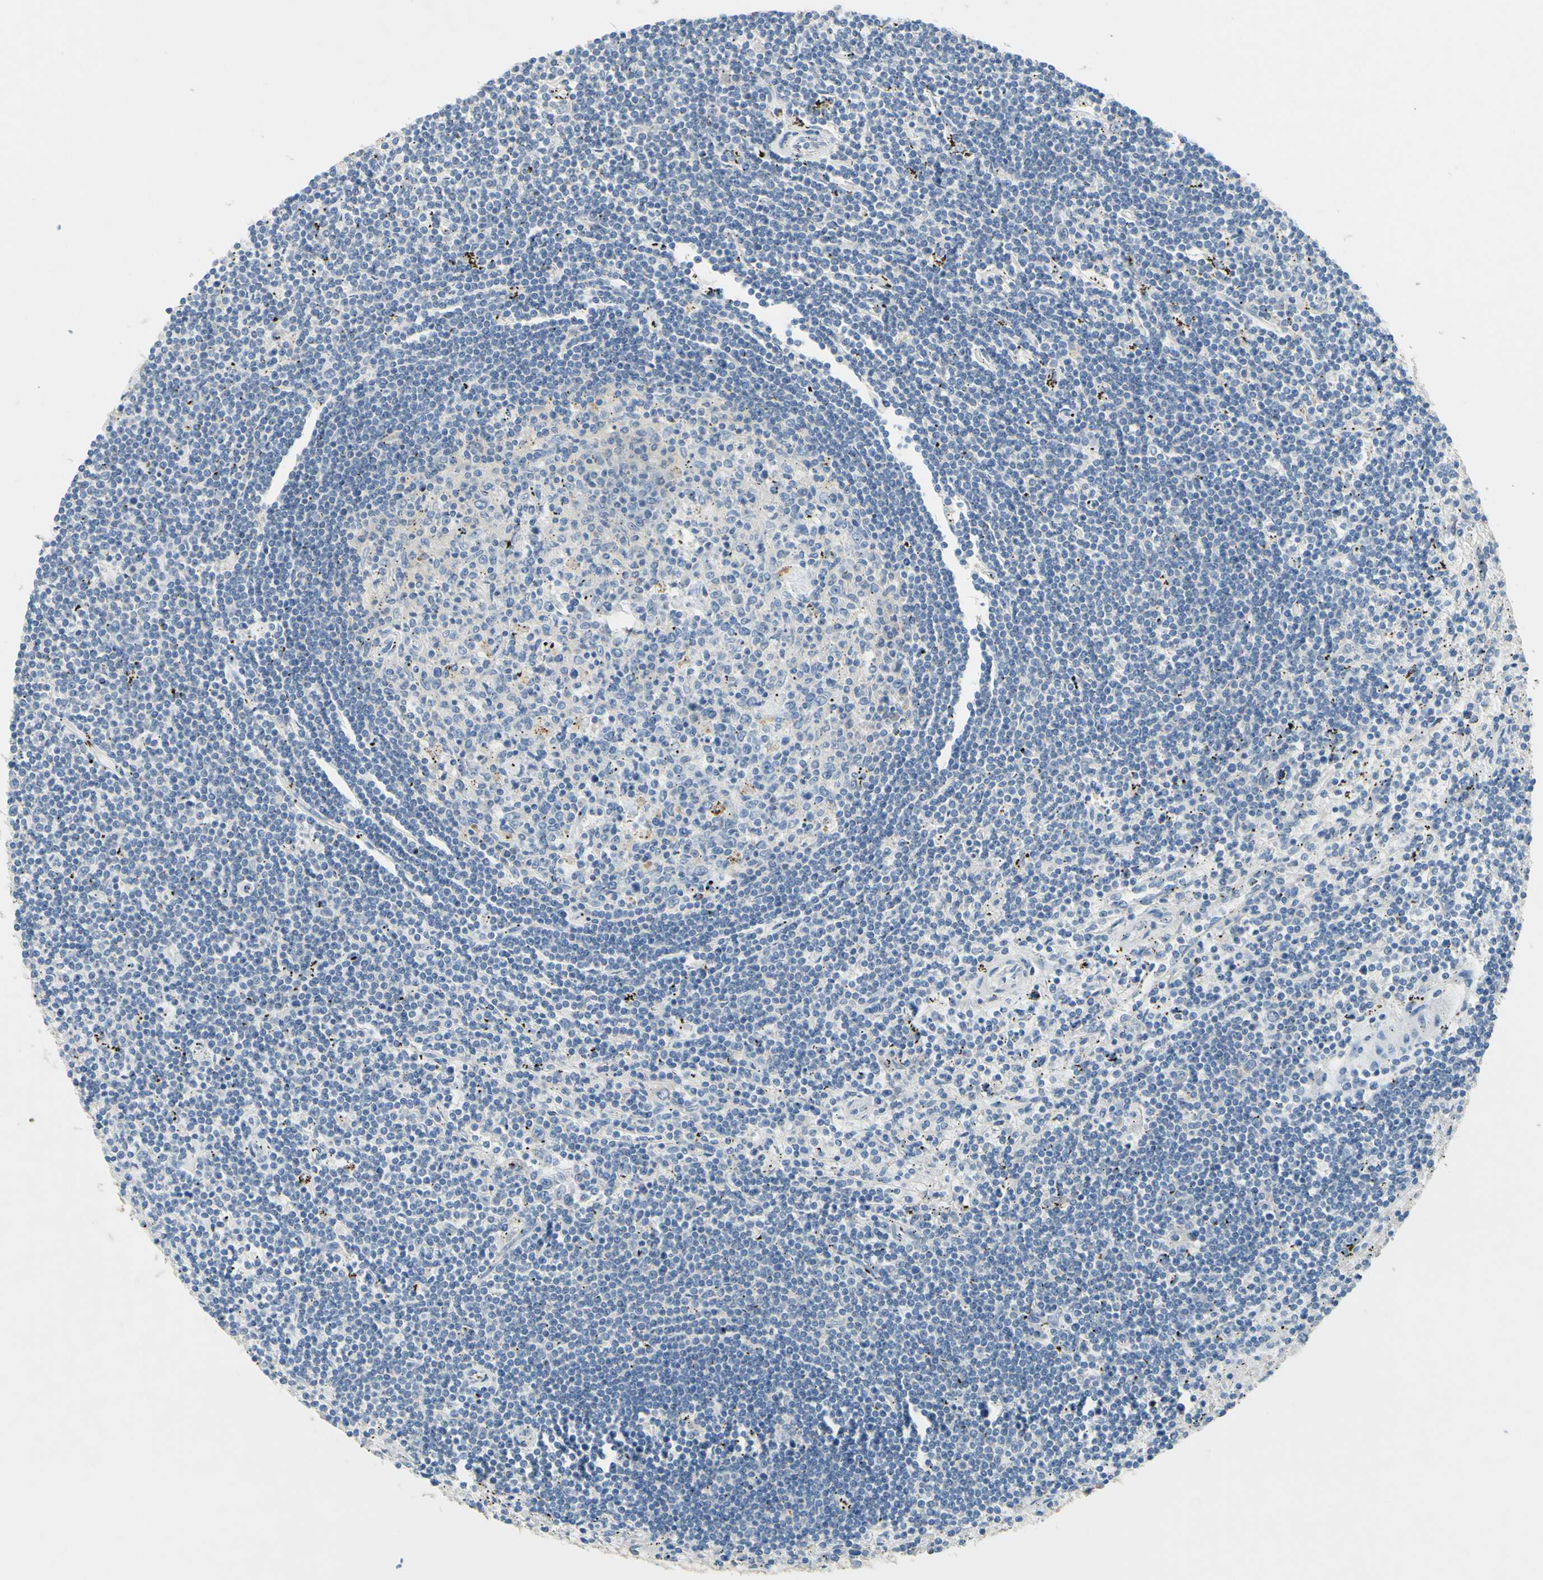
{"staining": {"intensity": "negative", "quantity": "none", "location": "none"}, "tissue": "lymphoma", "cell_type": "Tumor cells", "image_type": "cancer", "snomed": [{"axis": "morphology", "description": "Malignant lymphoma, non-Hodgkin's type, Low grade"}, {"axis": "topography", "description": "Spleen"}], "caption": "DAB (3,3'-diaminobenzidine) immunohistochemical staining of human low-grade malignant lymphoma, non-Hodgkin's type exhibits no significant expression in tumor cells.", "gene": "CDH10", "patient": {"sex": "male", "age": 76}}